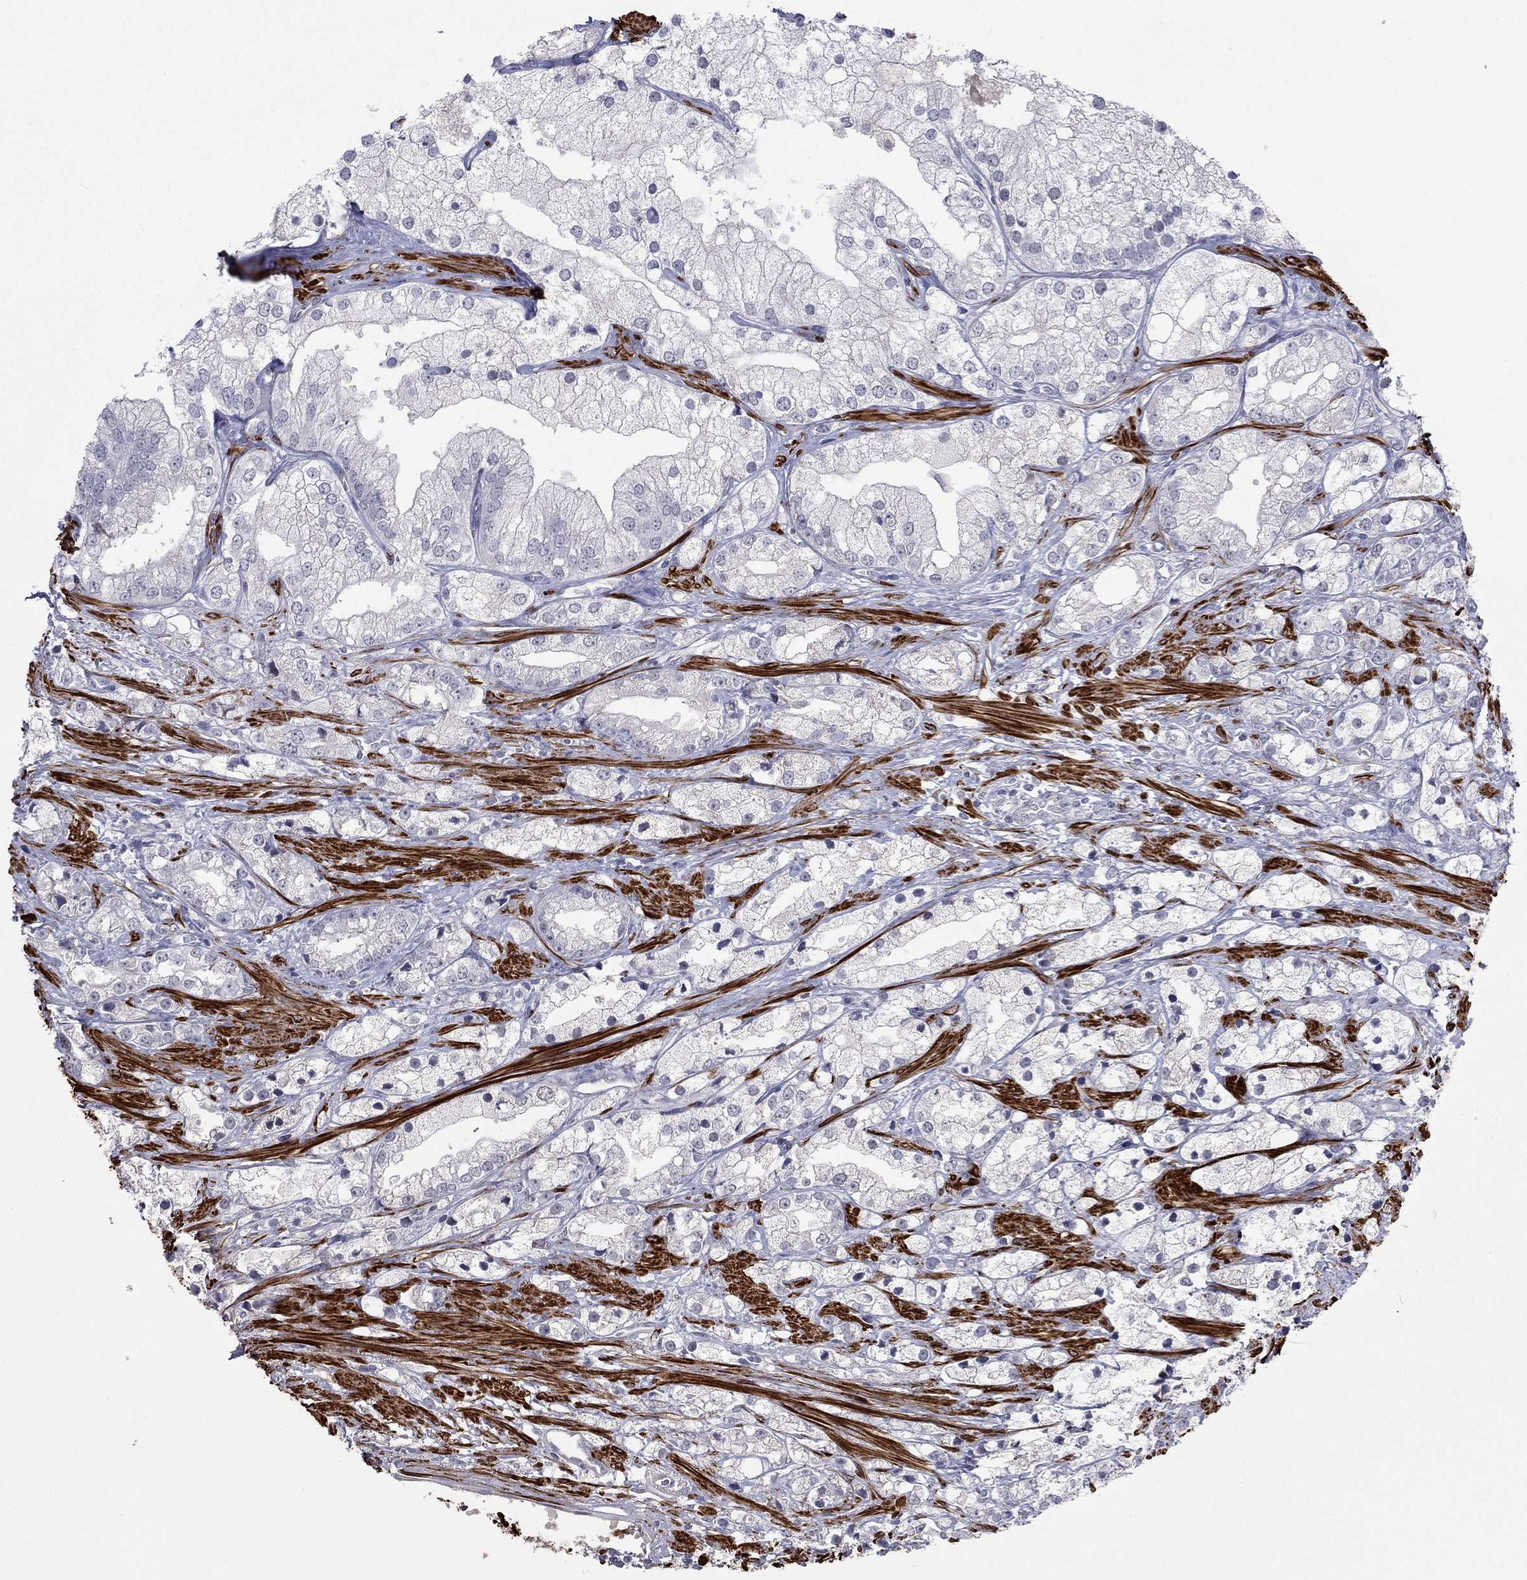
{"staining": {"intensity": "negative", "quantity": "none", "location": "none"}, "tissue": "prostate cancer", "cell_type": "Tumor cells", "image_type": "cancer", "snomed": [{"axis": "morphology", "description": "Adenocarcinoma, NOS"}, {"axis": "topography", "description": "Prostate and seminal vesicle, NOS"}, {"axis": "topography", "description": "Prostate"}], "caption": "High magnification brightfield microscopy of adenocarcinoma (prostate) stained with DAB (3,3'-diaminobenzidine) (brown) and counterstained with hematoxylin (blue): tumor cells show no significant positivity.", "gene": "IP6K3", "patient": {"sex": "male", "age": 79}}